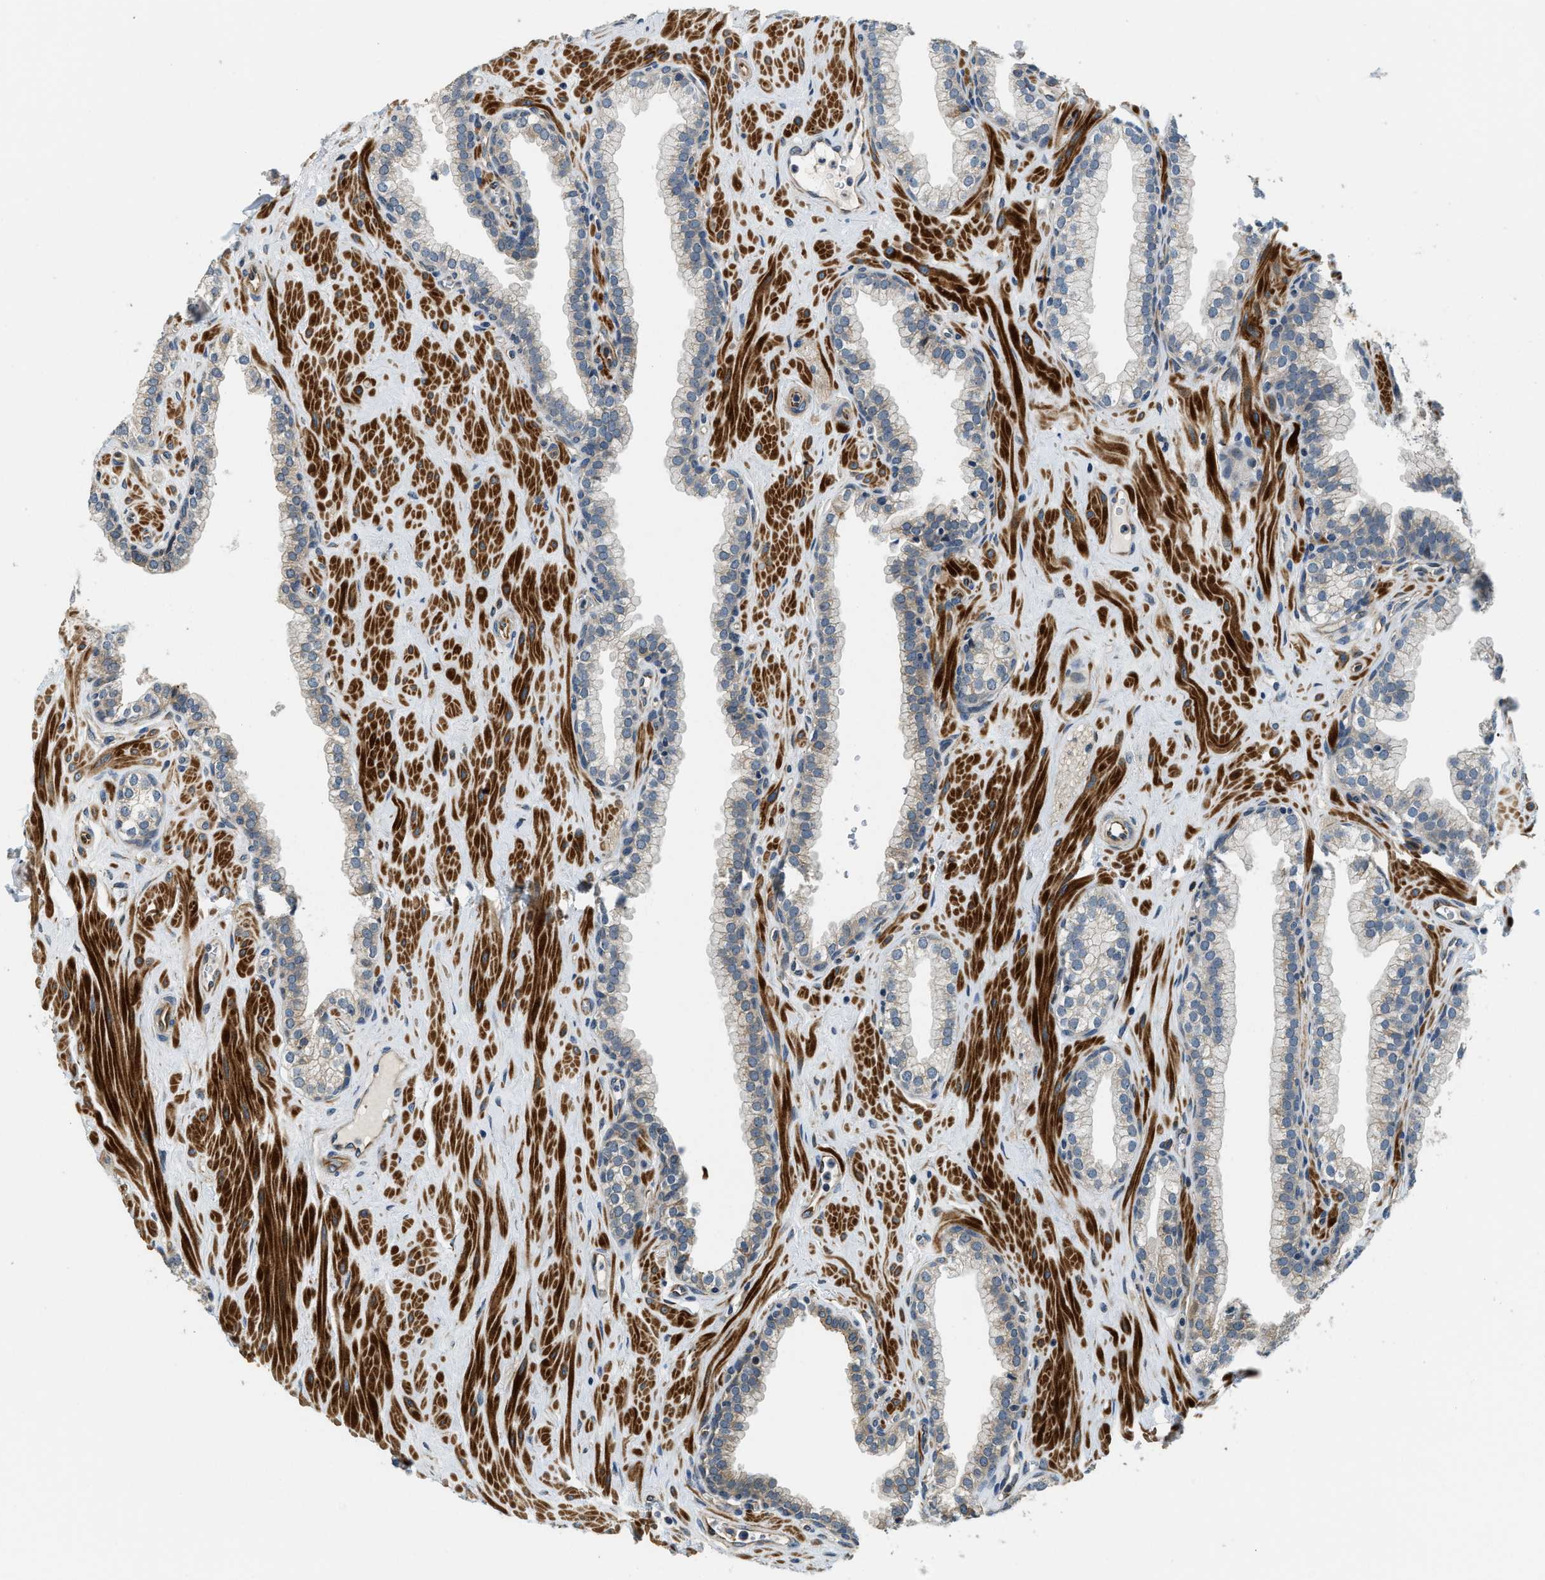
{"staining": {"intensity": "weak", "quantity": "25%-75%", "location": "cytoplasmic/membranous"}, "tissue": "prostate", "cell_type": "Glandular cells", "image_type": "normal", "snomed": [{"axis": "morphology", "description": "Normal tissue, NOS"}, {"axis": "morphology", "description": "Urothelial carcinoma, Low grade"}, {"axis": "topography", "description": "Urinary bladder"}, {"axis": "topography", "description": "Prostate"}], "caption": "Immunohistochemical staining of unremarkable prostate demonstrates 25%-75% levels of weak cytoplasmic/membranous protein staining in approximately 25%-75% of glandular cells. The staining was performed using DAB (3,3'-diaminobenzidine) to visualize the protein expression in brown, while the nuclei were stained in blue with hematoxylin (Magnification: 20x).", "gene": "ALOX12", "patient": {"sex": "male", "age": 60}}